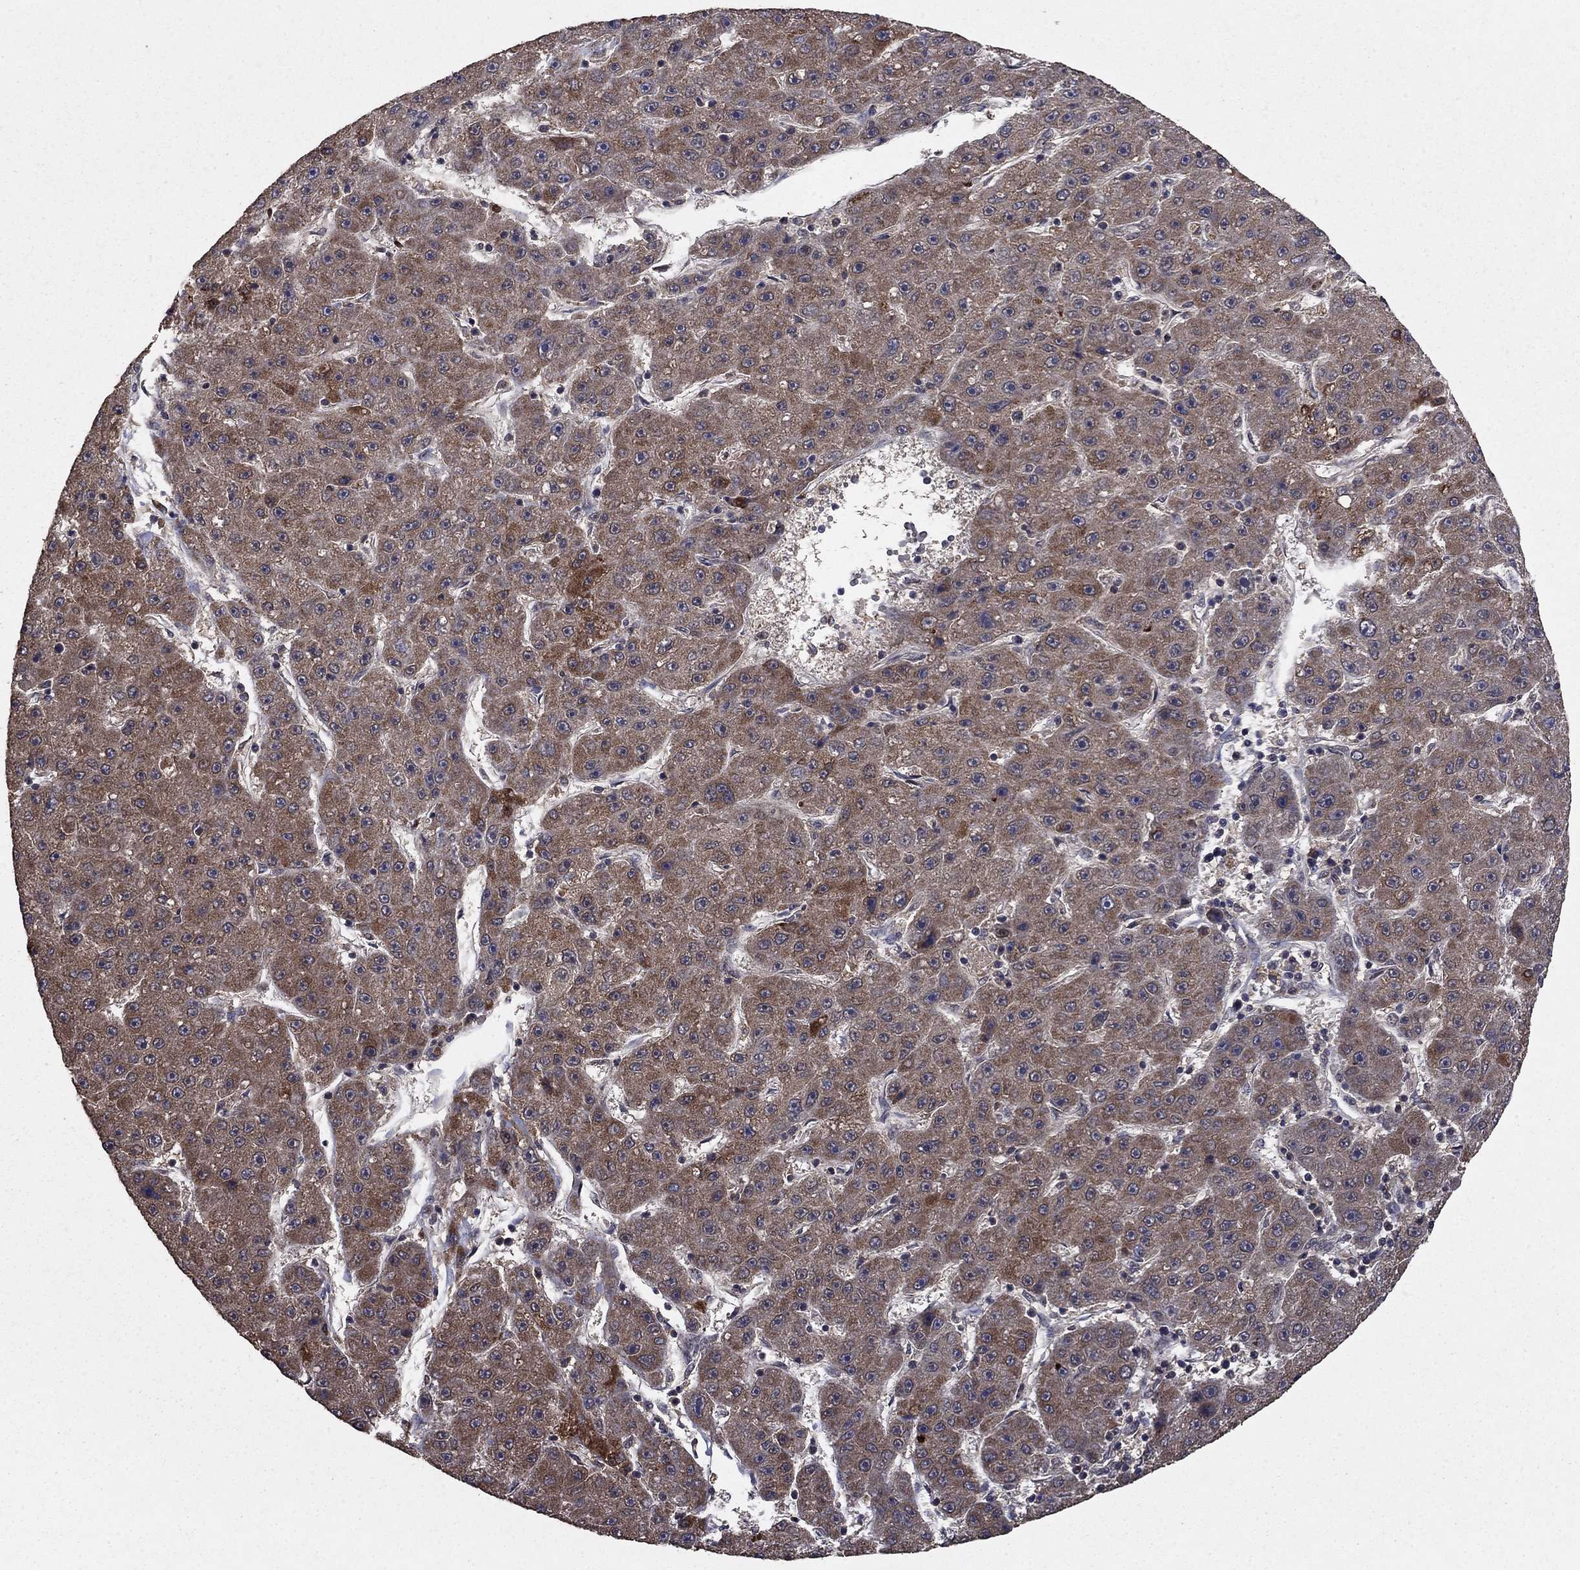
{"staining": {"intensity": "moderate", "quantity": "25%-75%", "location": "cytoplasmic/membranous"}, "tissue": "liver cancer", "cell_type": "Tumor cells", "image_type": "cancer", "snomed": [{"axis": "morphology", "description": "Carcinoma, Hepatocellular, NOS"}, {"axis": "topography", "description": "Liver"}], "caption": "High-magnification brightfield microscopy of liver cancer stained with DAB (brown) and counterstained with hematoxylin (blue). tumor cells exhibit moderate cytoplasmic/membranous staining is seen in approximately25%-75% of cells.", "gene": "DHRS1", "patient": {"sex": "male", "age": 67}}